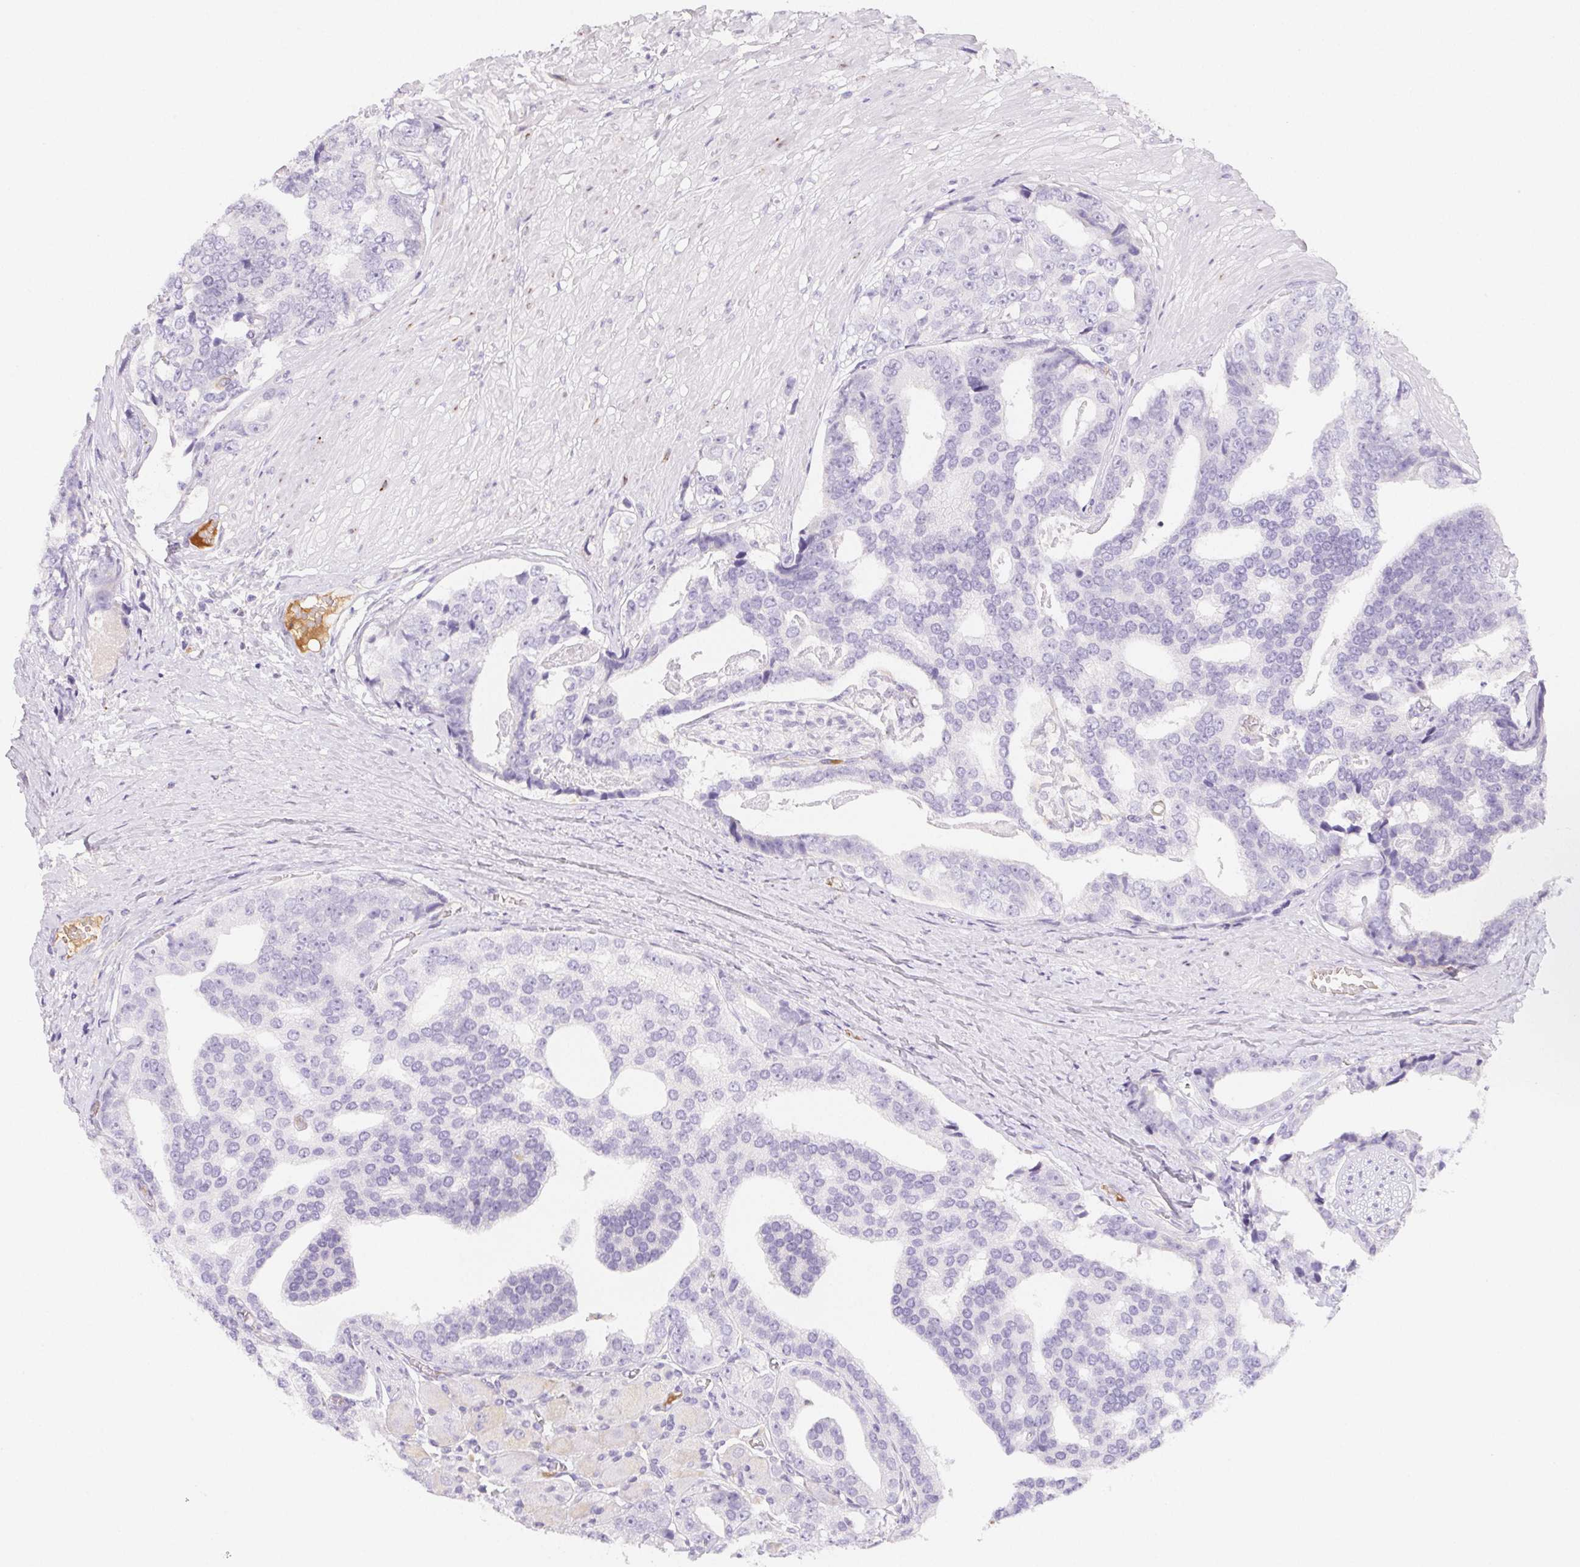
{"staining": {"intensity": "negative", "quantity": "none", "location": "none"}, "tissue": "prostate cancer", "cell_type": "Tumor cells", "image_type": "cancer", "snomed": [{"axis": "morphology", "description": "Adenocarcinoma, High grade"}, {"axis": "topography", "description": "Prostate"}], "caption": "High magnification brightfield microscopy of prostate cancer stained with DAB (brown) and counterstained with hematoxylin (blue): tumor cells show no significant positivity.", "gene": "ITIH2", "patient": {"sex": "male", "age": 71}}